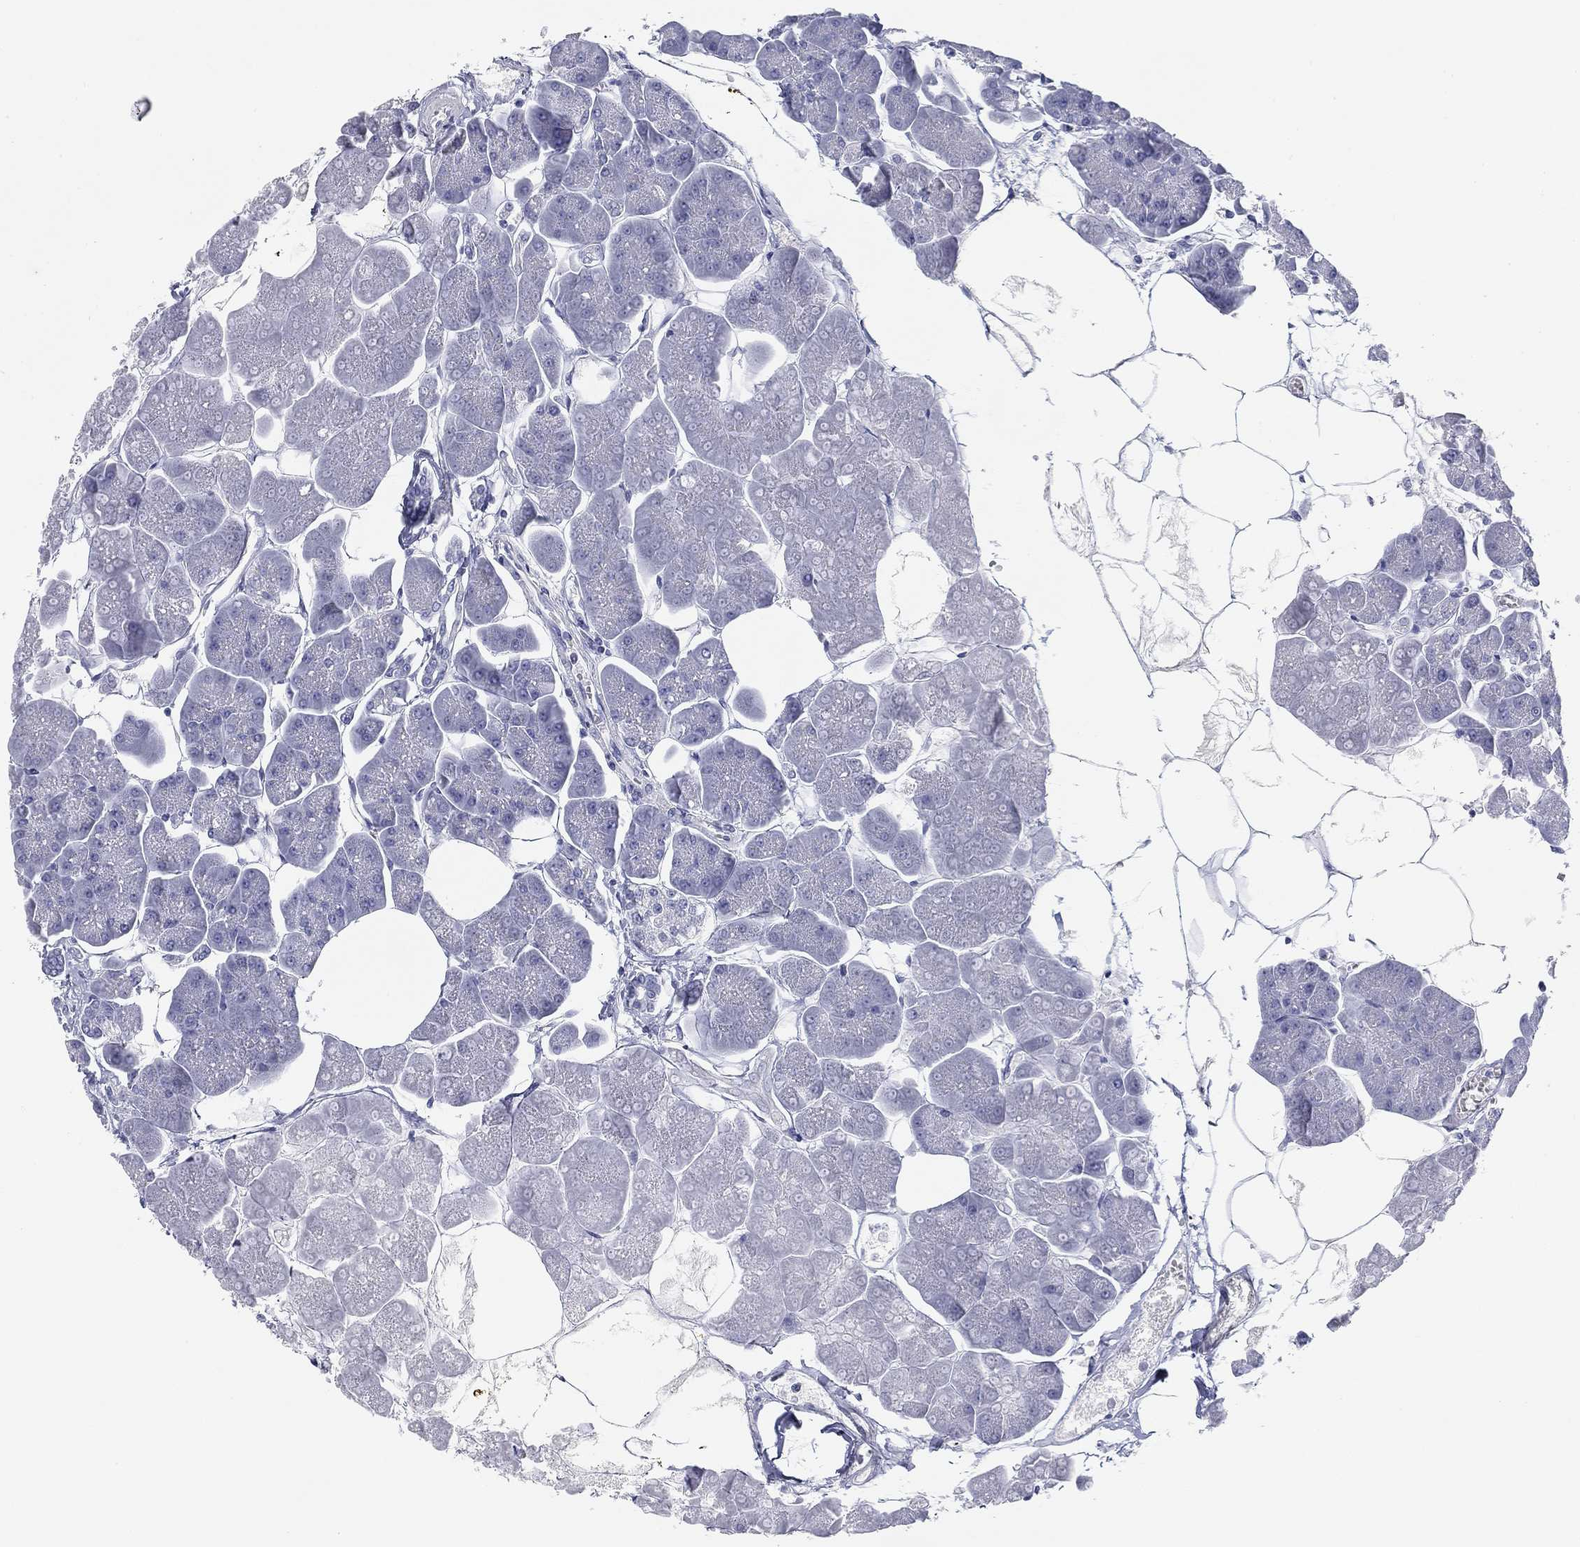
{"staining": {"intensity": "negative", "quantity": "none", "location": "none"}, "tissue": "pancreas", "cell_type": "Exocrine glandular cells", "image_type": "normal", "snomed": [{"axis": "morphology", "description": "Normal tissue, NOS"}, {"axis": "topography", "description": "Adipose tissue"}, {"axis": "topography", "description": "Pancreas"}, {"axis": "topography", "description": "Peripheral nerve tissue"}], "caption": "High magnification brightfield microscopy of benign pancreas stained with DAB (3,3'-diaminobenzidine) (brown) and counterstained with hematoxylin (blue): exocrine glandular cells show no significant staining. The staining was performed using DAB (3,3'-diaminobenzidine) to visualize the protein expression in brown, while the nuclei were stained in blue with hematoxylin (Magnification: 20x).", "gene": "CD79B", "patient": {"sex": "female", "age": 58}}